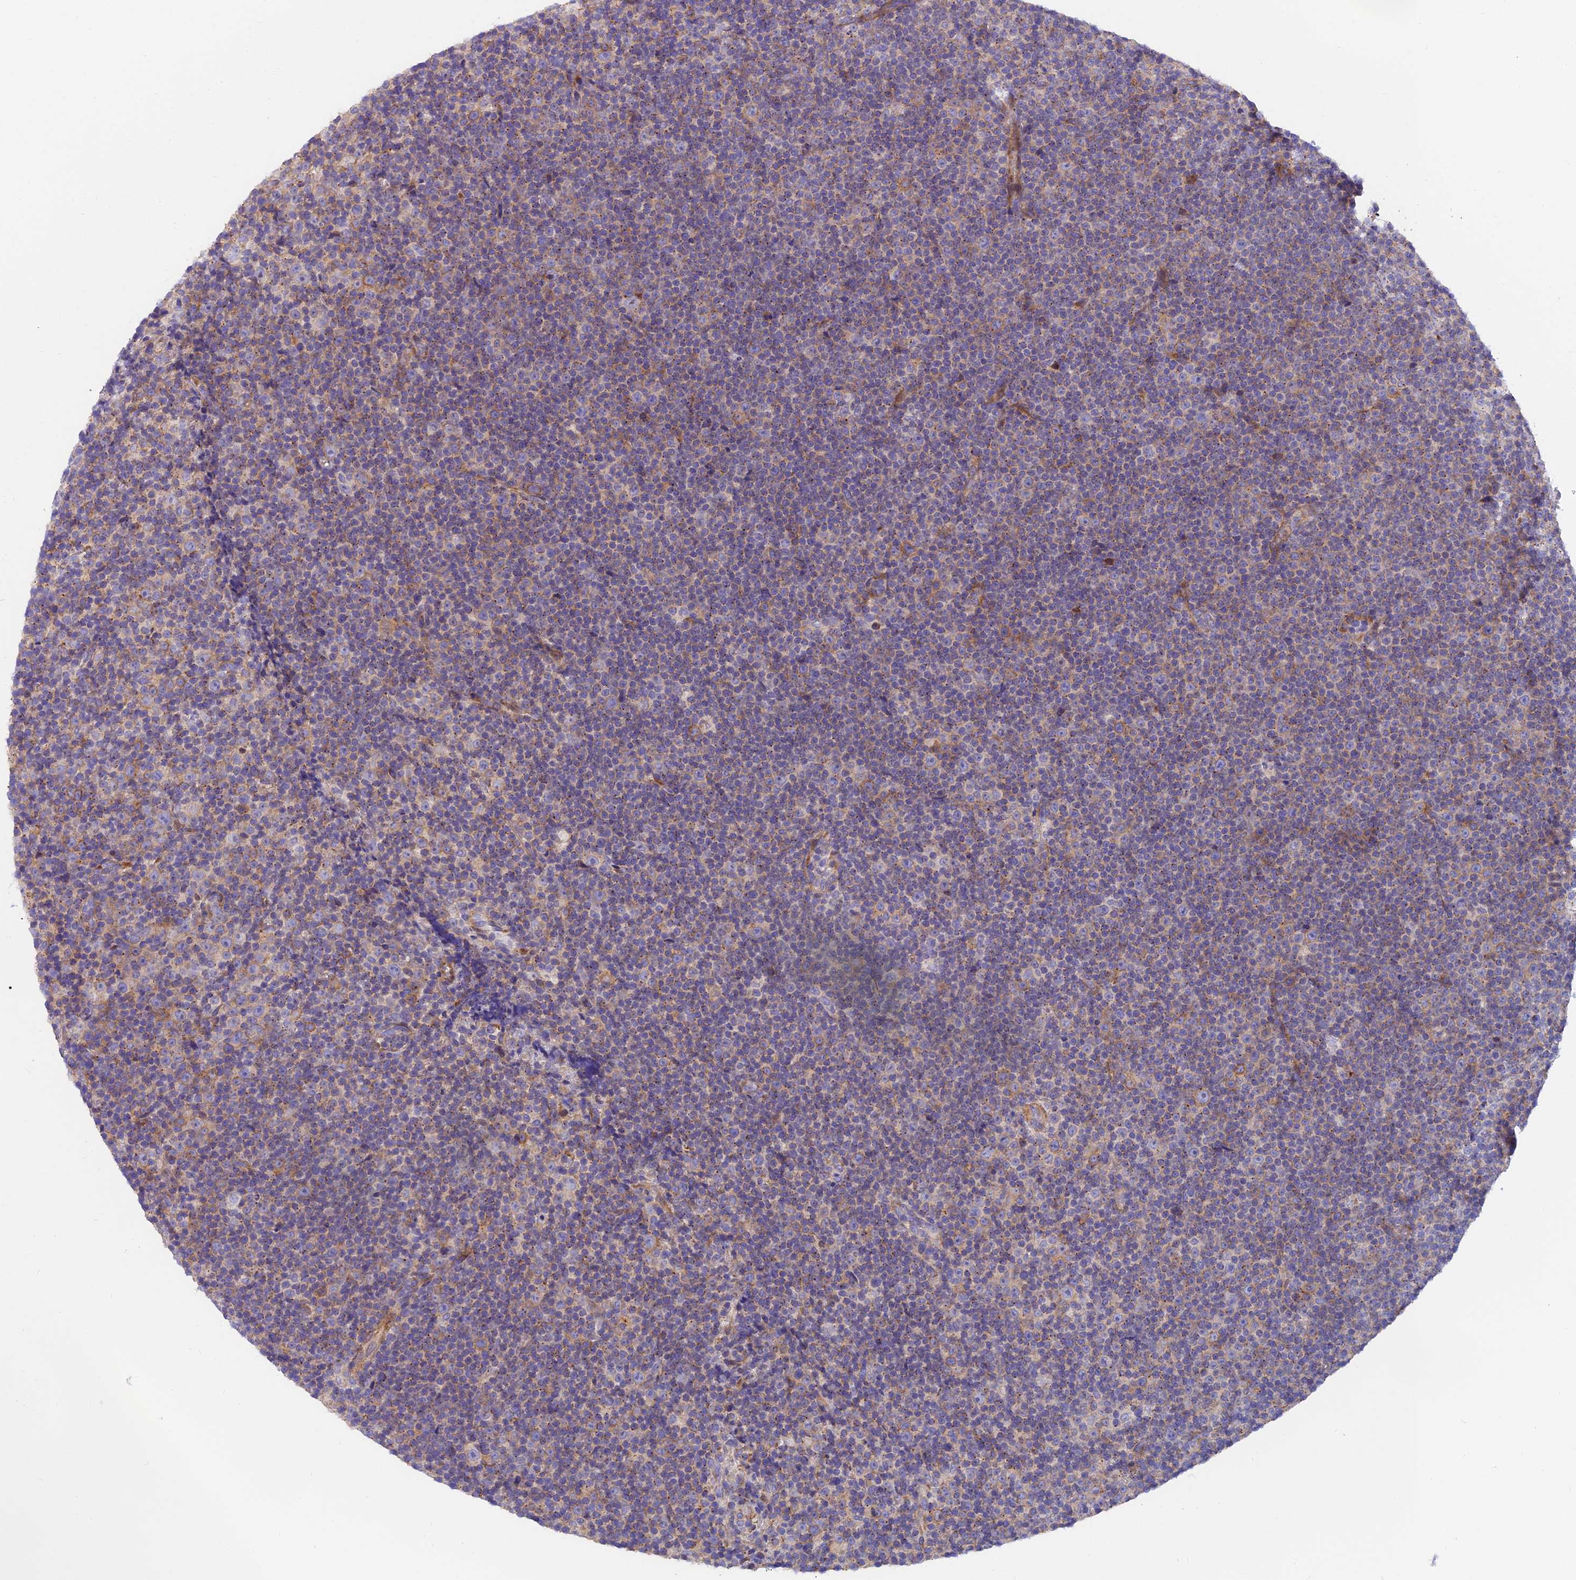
{"staining": {"intensity": "weak", "quantity": "25%-75%", "location": "cytoplasmic/membranous"}, "tissue": "lymphoma", "cell_type": "Tumor cells", "image_type": "cancer", "snomed": [{"axis": "morphology", "description": "Malignant lymphoma, non-Hodgkin's type, Low grade"}, {"axis": "topography", "description": "Lymph node"}], "caption": "Immunohistochemical staining of human lymphoma displays low levels of weak cytoplasmic/membranous protein expression in approximately 25%-75% of tumor cells.", "gene": "MVB12A", "patient": {"sex": "female", "age": 67}}